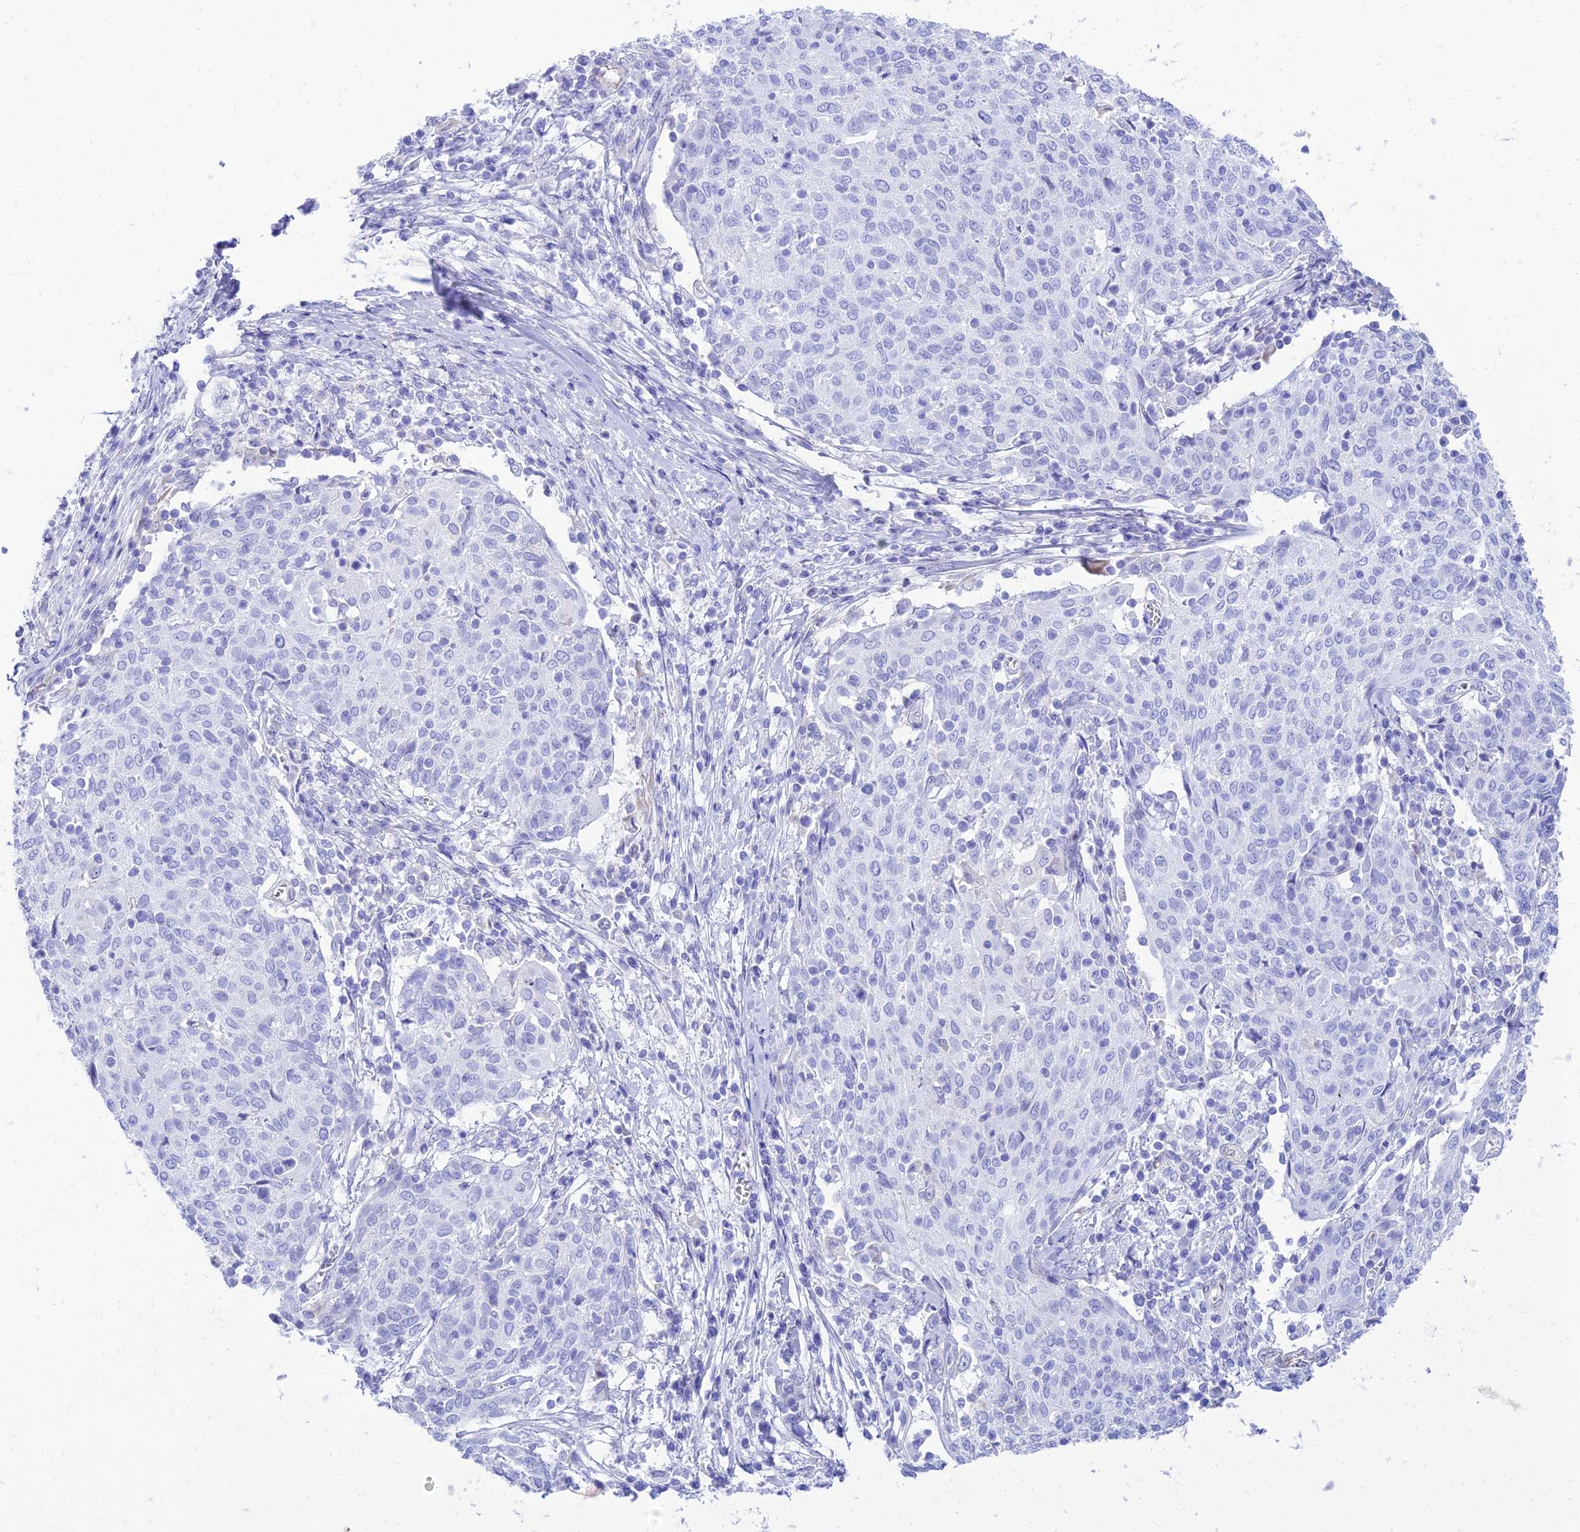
{"staining": {"intensity": "negative", "quantity": "none", "location": "none"}, "tissue": "cervical cancer", "cell_type": "Tumor cells", "image_type": "cancer", "snomed": [{"axis": "morphology", "description": "Squamous cell carcinoma, NOS"}, {"axis": "topography", "description": "Cervix"}], "caption": "Tumor cells are negative for brown protein staining in cervical cancer. The staining was performed using DAB to visualize the protein expression in brown, while the nuclei were stained in blue with hematoxylin (Magnification: 20x).", "gene": "TAC3", "patient": {"sex": "female", "age": 52}}